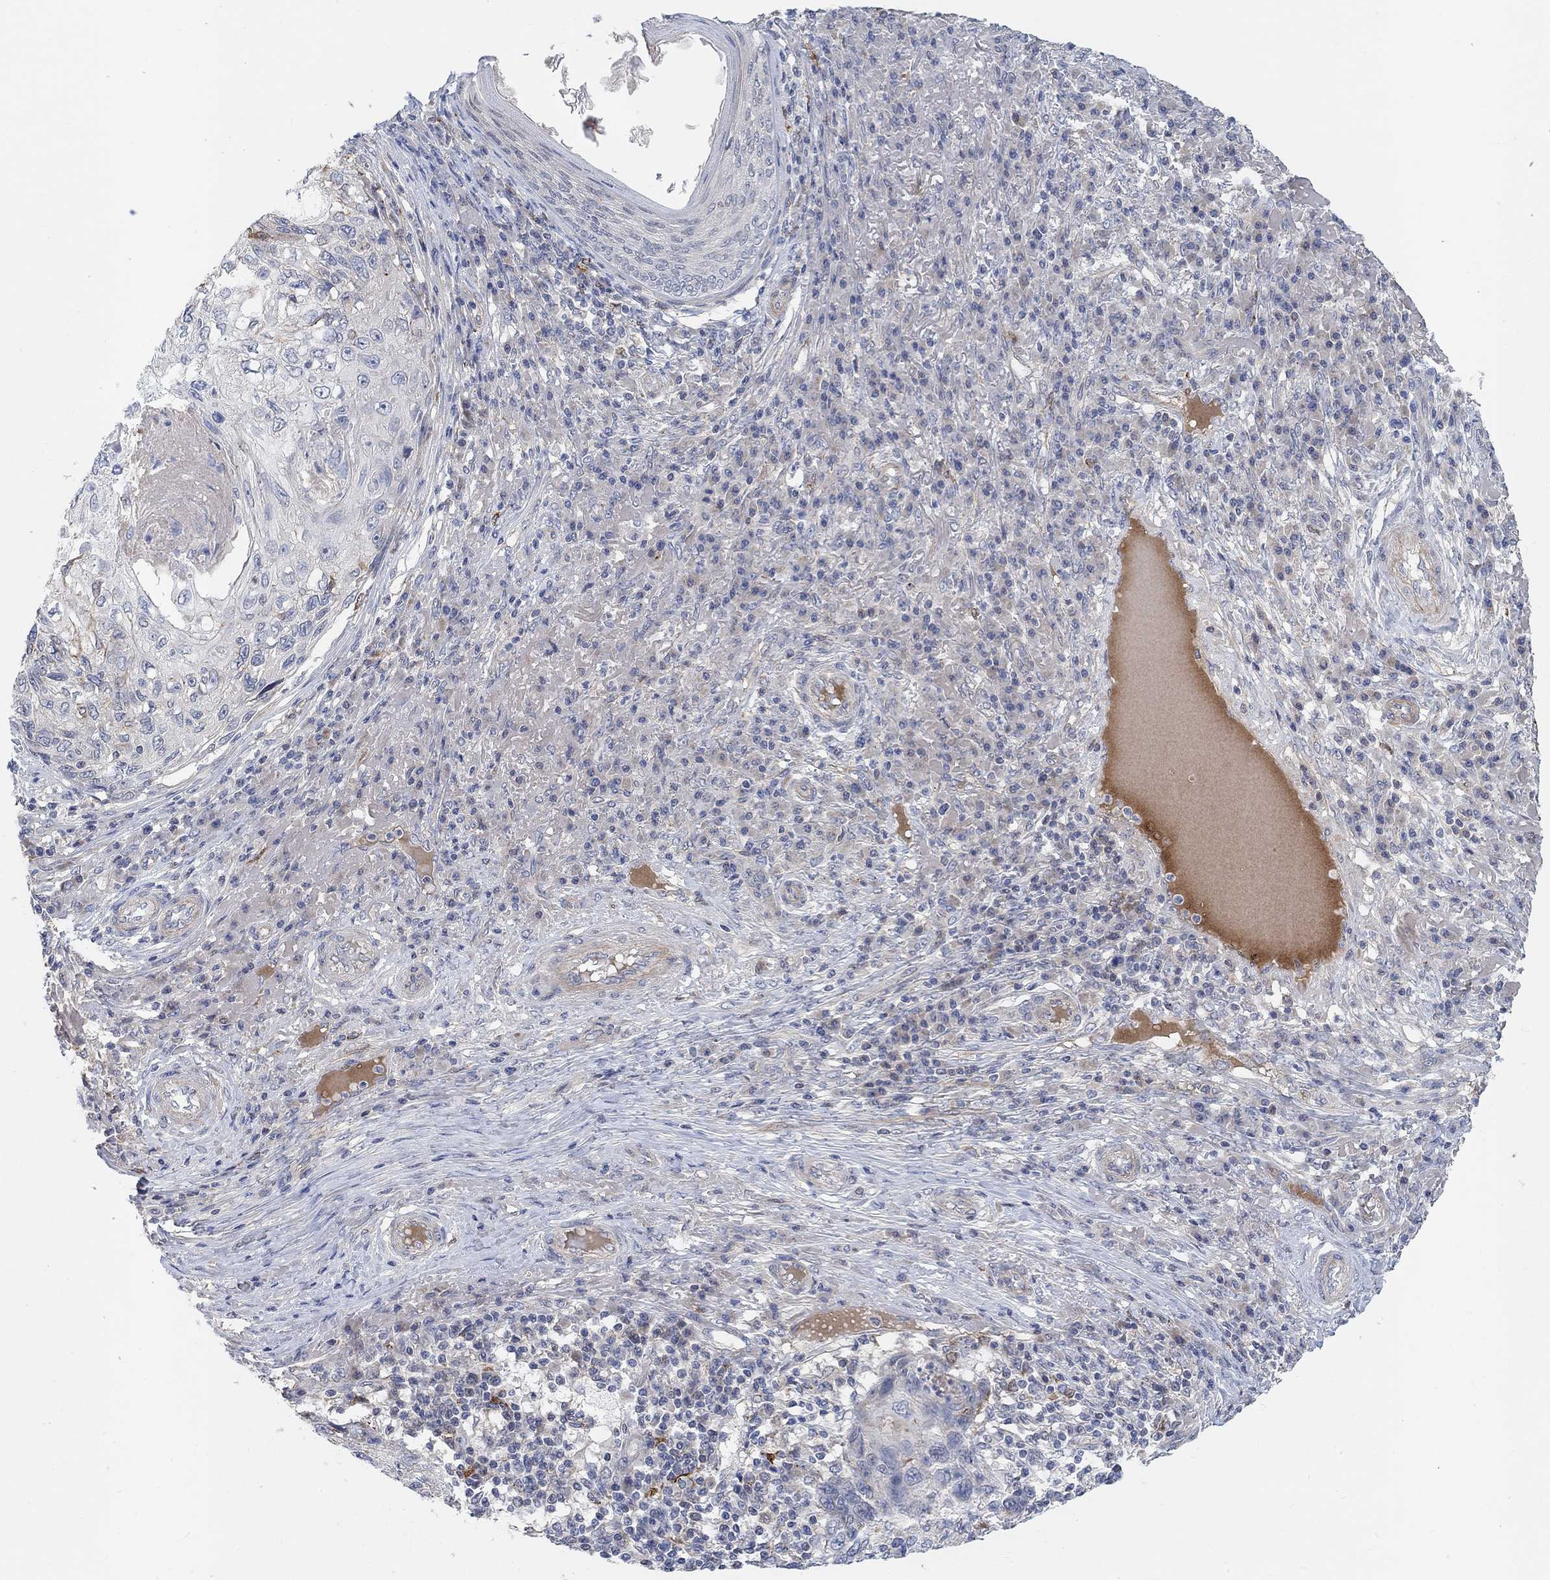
{"staining": {"intensity": "negative", "quantity": "none", "location": "none"}, "tissue": "skin cancer", "cell_type": "Tumor cells", "image_type": "cancer", "snomed": [{"axis": "morphology", "description": "Squamous cell carcinoma, NOS"}, {"axis": "topography", "description": "Skin"}], "caption": "Tumor cells show no significant protein positivity in skin squamous cell carcinoma.", "gene": "HCRTR1", "patient": {"sex": "male", "age": 92}}